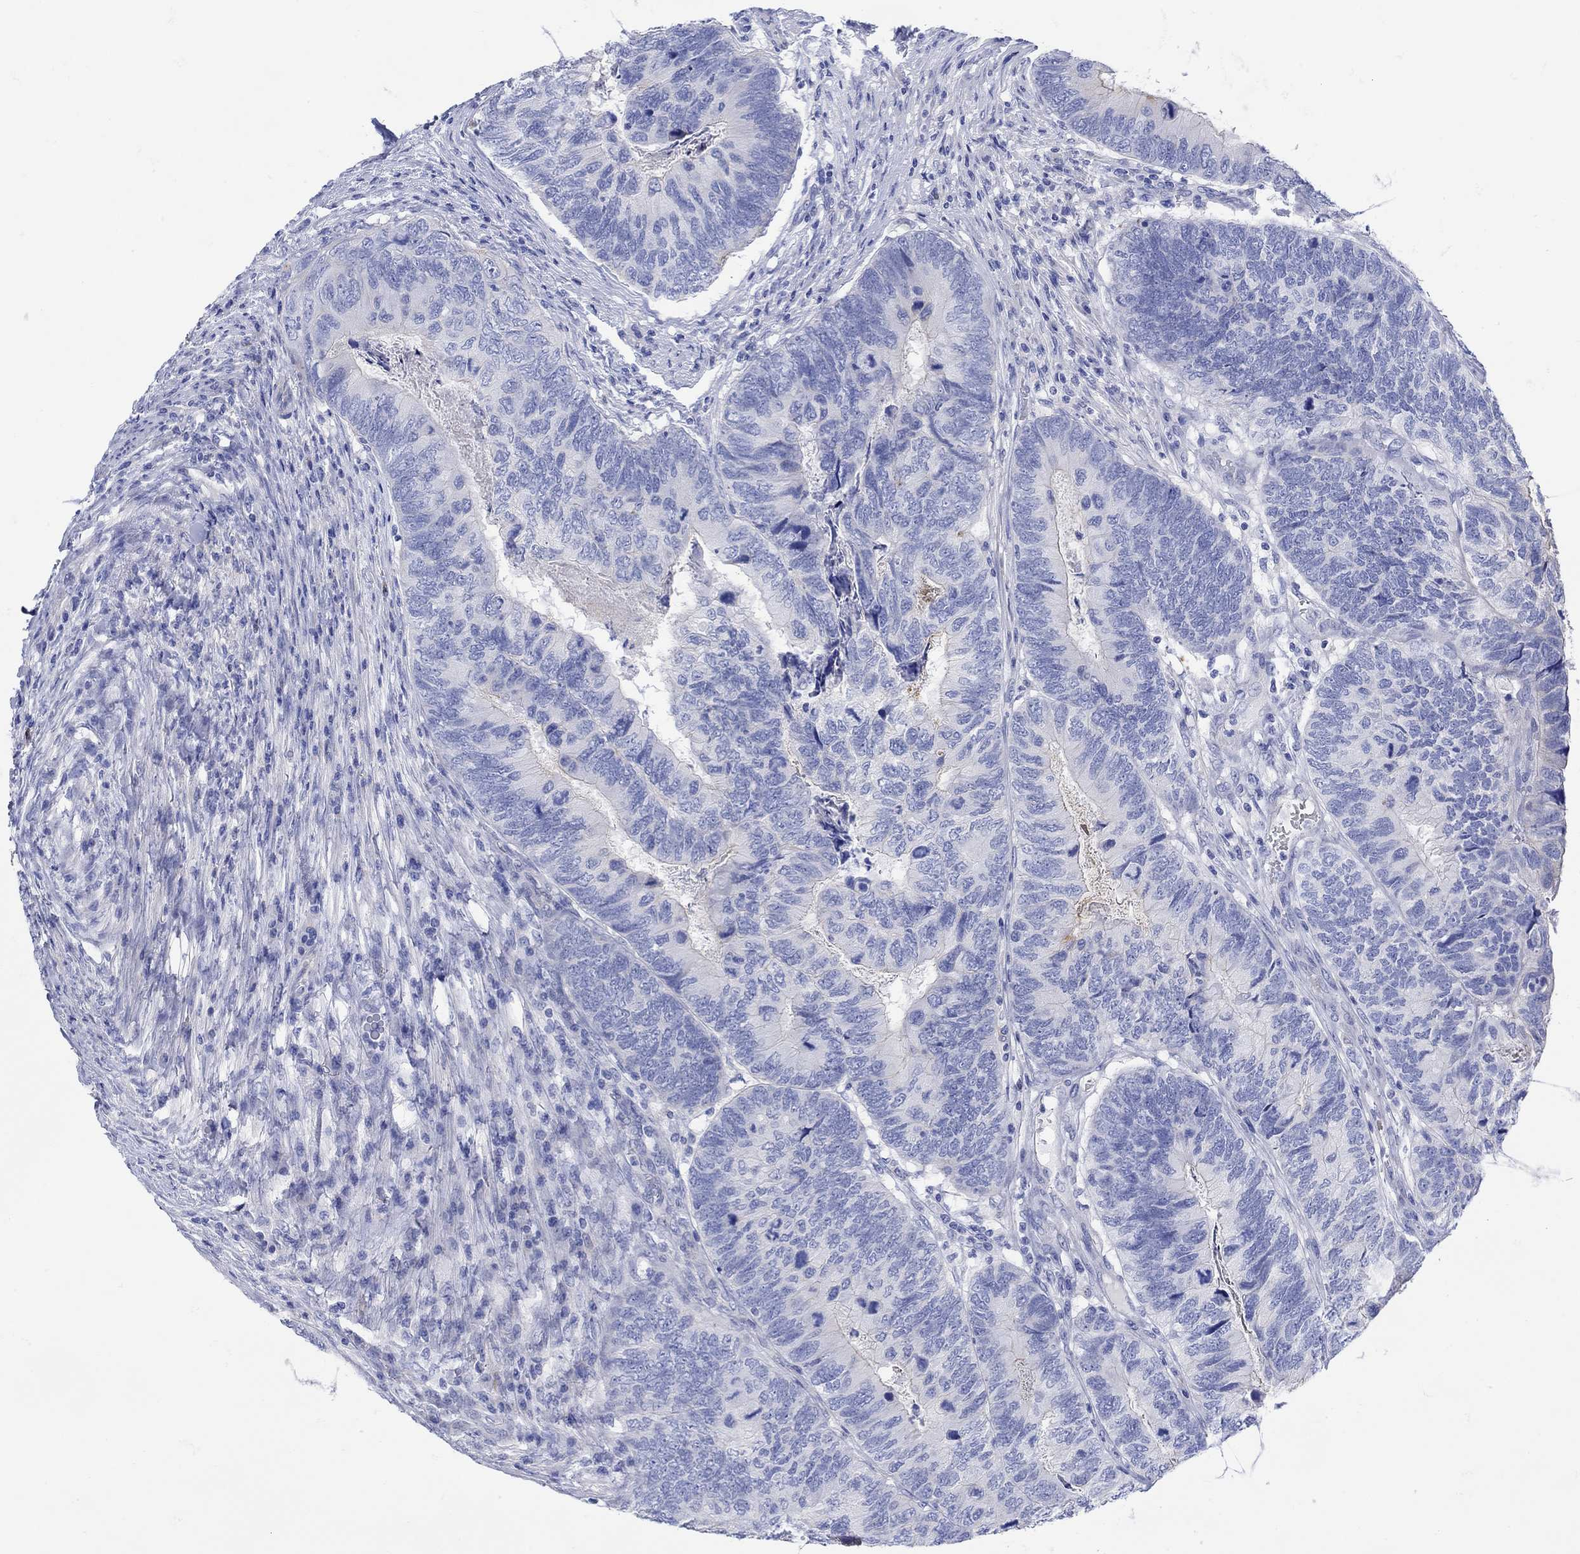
{"staining": {"intensity": "negative", "quantity": "none", "location": "none"}, "tissue": "colorectal cancer", "cell_type": "Tumor cells", "image_type": "cancer", "snomed": [{"axis": "morphology", "description": "Adenocarcinoma, NOS"}, {"axis": "topography", "description": "Colon"}], "caption": "IHC of colorectal adenocarcinoma exhibits no expression in tumor cells.", "gene": "ANKMY1", "patient": {"sex": "female", "age": 67}}